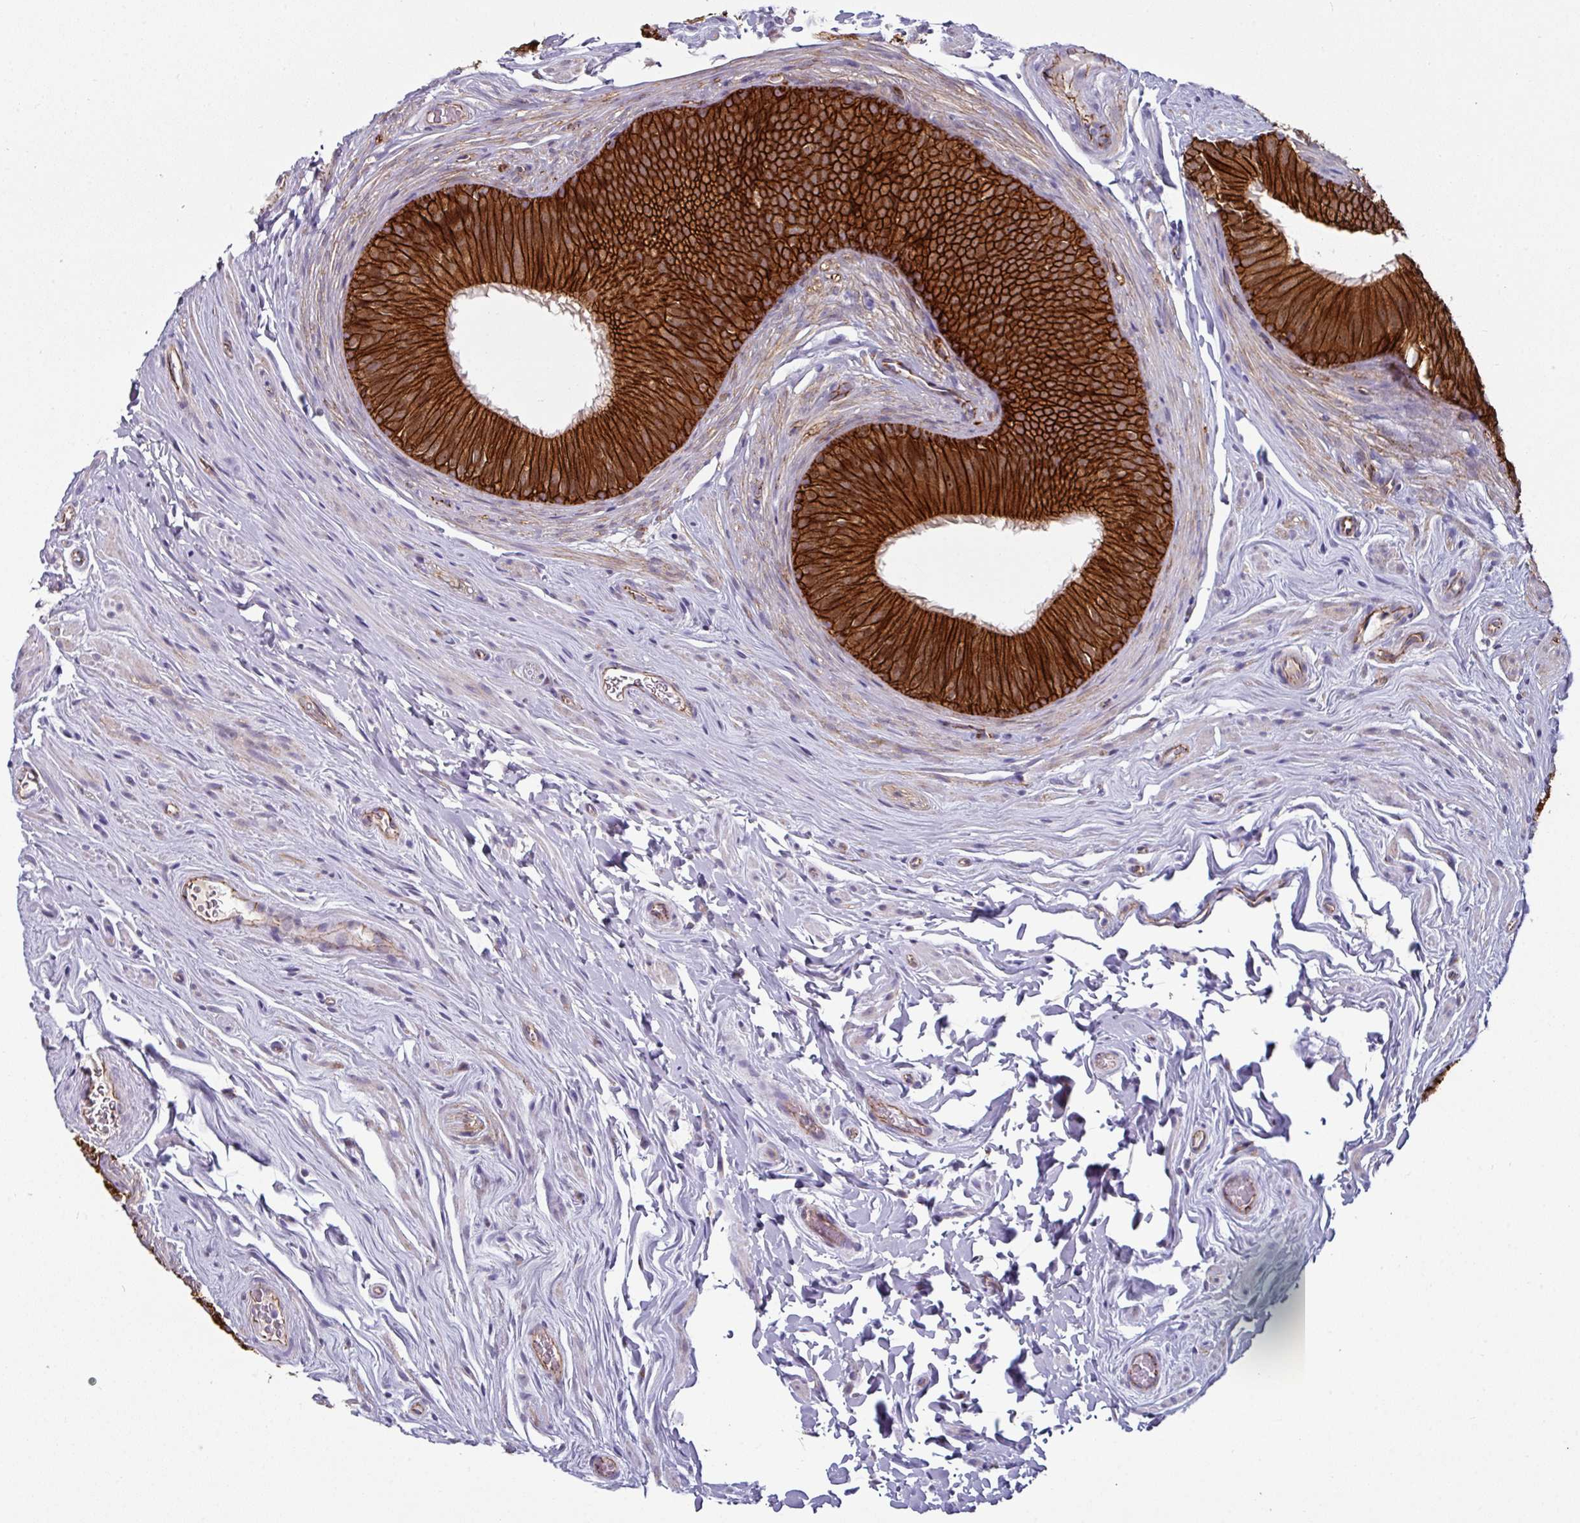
{"staining": {"intensity": "strong", "quantity": ">75%", "location": "cytoplasmic/membranous"}, "tissue": "epididymis", "cell_type": "Glandular cells", "image_type": "normal", "snomed": [{"axis": "morphology", "description": "Normal tissue, NOS"}, {"axis": "topography", "description": "Epididymis, spermatic cord, NOS"}], "caption": "Glandular cells reveal strong cytoplasmic/membranous positivity in approximately >75% of cells in unremarkable epididymis. The protein is shown in brown color, while the nuclei are stained blue.", "gene": "JUP", "patient": {"sex": "male", "age": 25}}